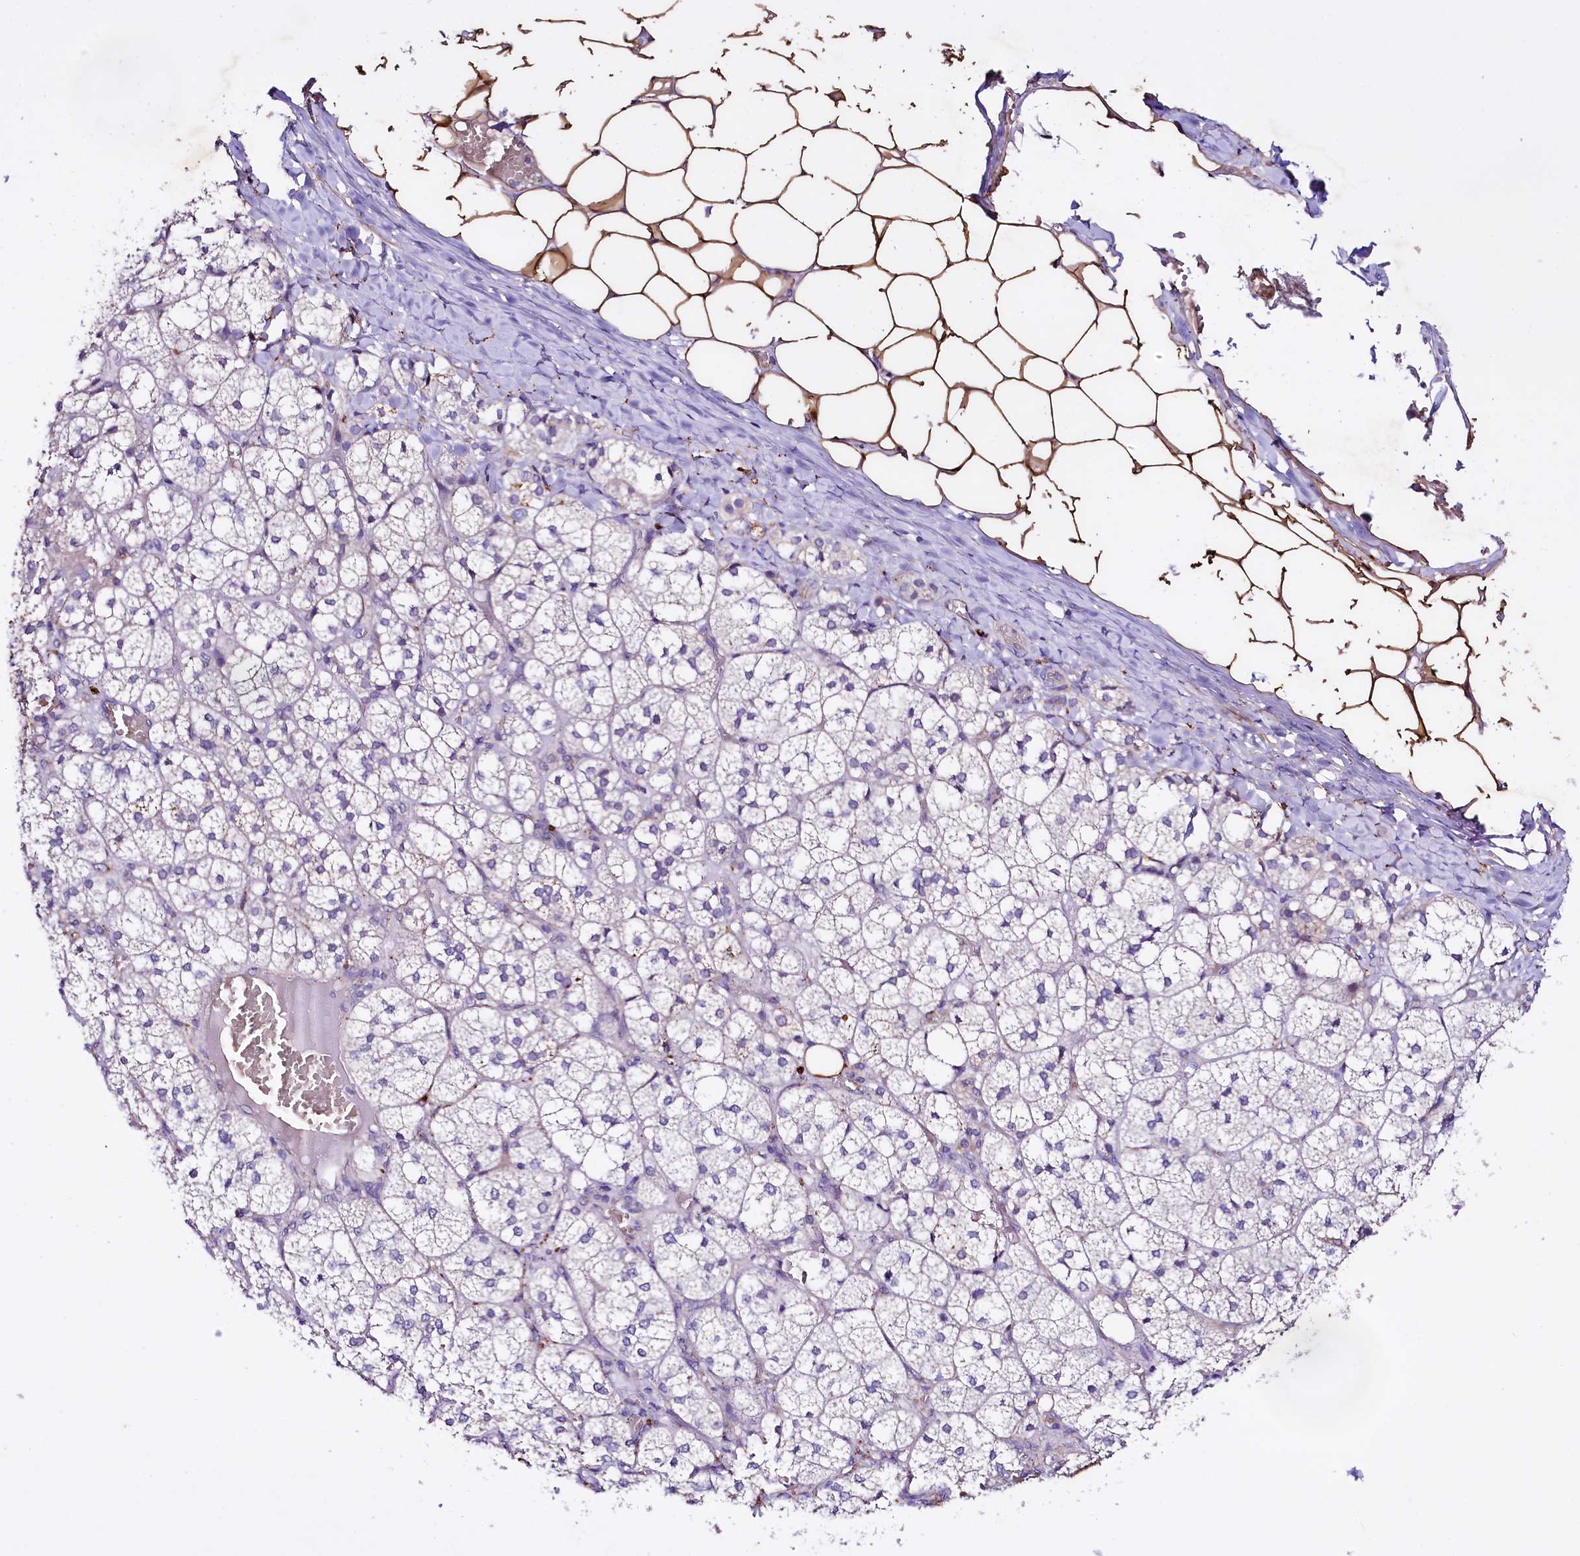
{"staining": {"intensity": "moderate", "quantity": "<25%", "location": "cytoplasmic/membranous"}, "tissue": "adrenal gland", "cell_type": "Glandular cells", "image_type": "normal", "snomed": [{"axis": "morphology", "description": "Normal tissue, NOS"}, {"axis": "topography", "description": "Adrenal gland"}], "caption": "Protein positivity by immunohistochemistry (IHC) shows moderate cytoplasmic/membranous positivity in approximately <25% of glandular cells in benign adrenal gland. The staining was performed using DAB, with brown indicating positive protein expression. Nuclei are stained blue with hematoxylin.", "gene": "SLC7A1", "patient": {"sex": "female", "age": 61}}